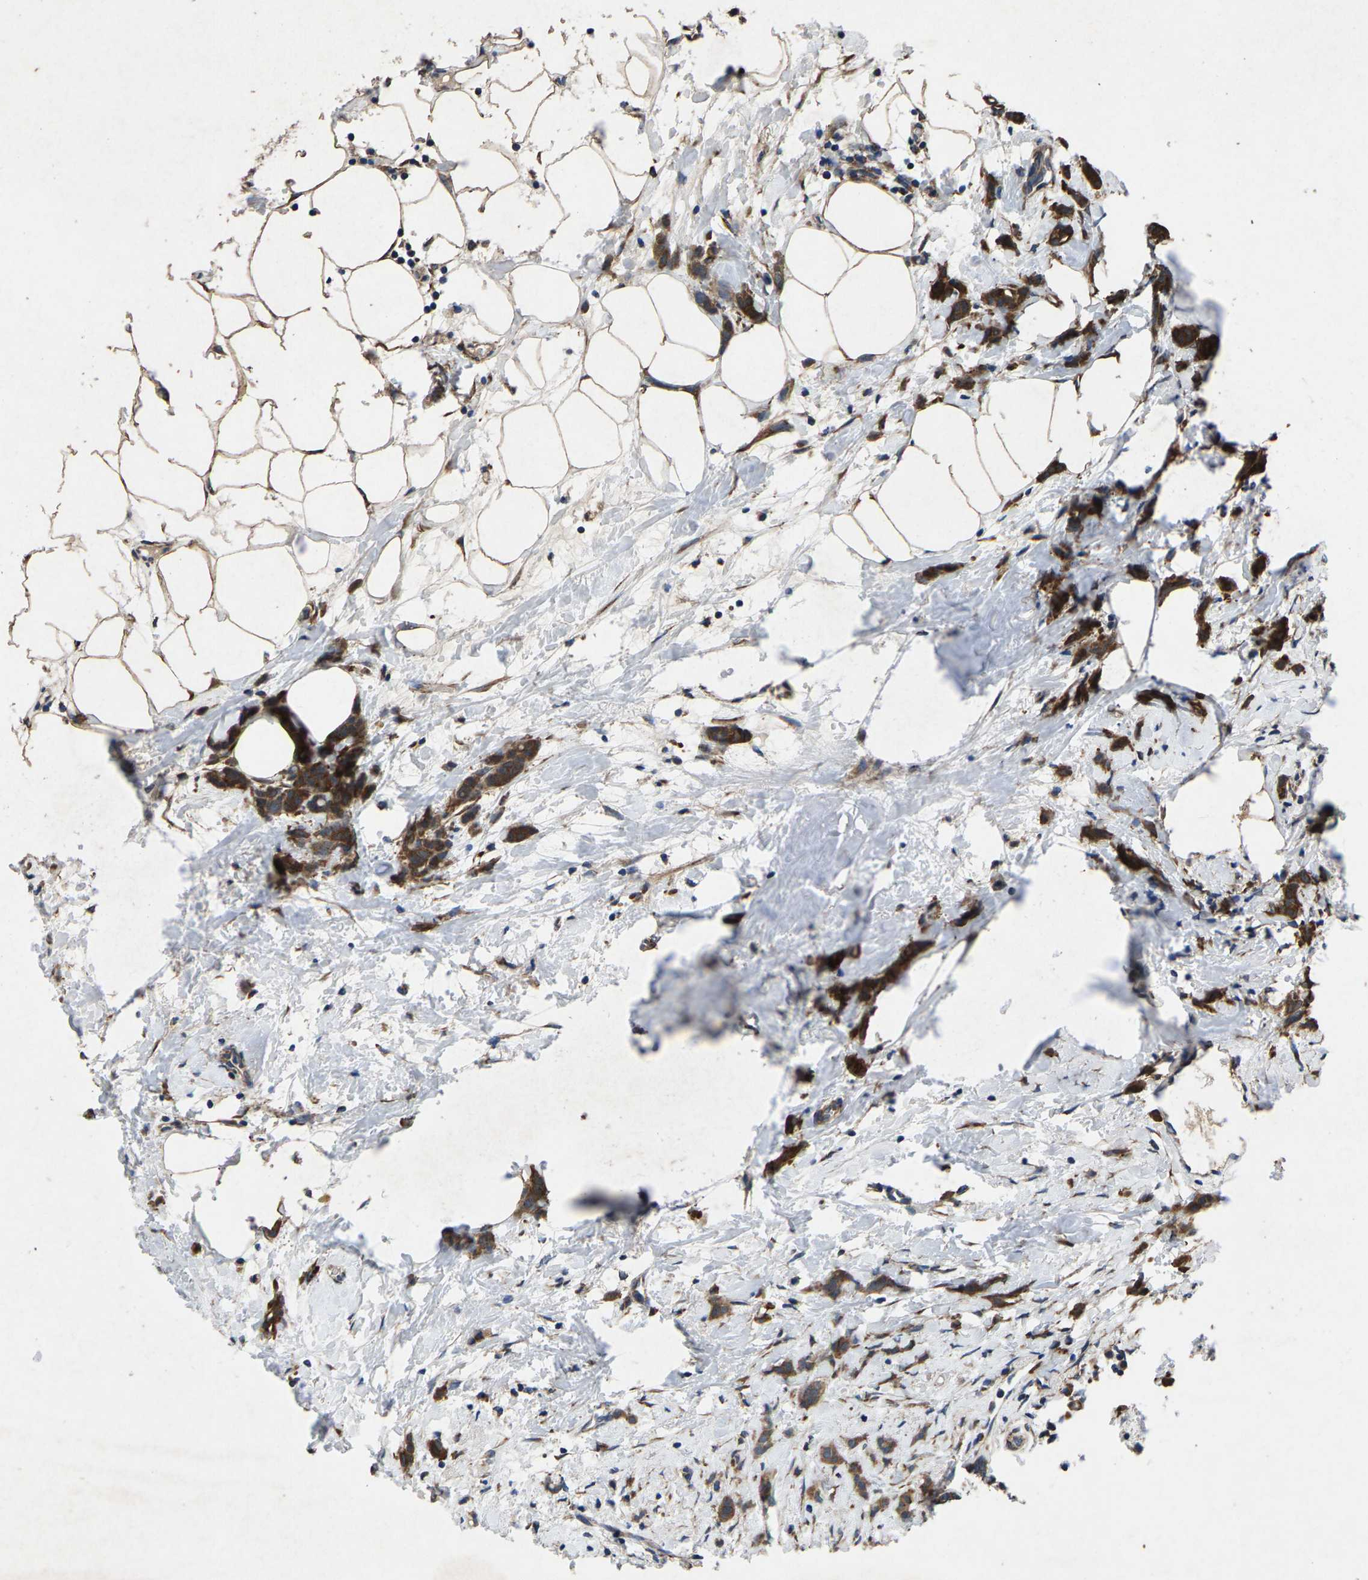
{"staining": {"intensity": "strong", "quantity": ">75%", "location": "cytoplasmic/membranous"}, "tissue": "breast cancer", "cell_type": "Tumor cells", "image_type": "cancer", "snomed": [{"axis": "morphology", "description": "Lobular carcinoma, in situ"}, {"axis": "morphology", "description": "Lobular carcinoma"}, {"axis": "topography", "description": "Breast"}], "caption": "Immunohistochemistry (IHC) of human lobular carcinoma in situ (breast) demonstrates high levels of strong cytoplasmic/membranous expression in approximately >75% of tumor cells.", "gene": "PDP1", "patient": {"sex": "female", "age": 41}}